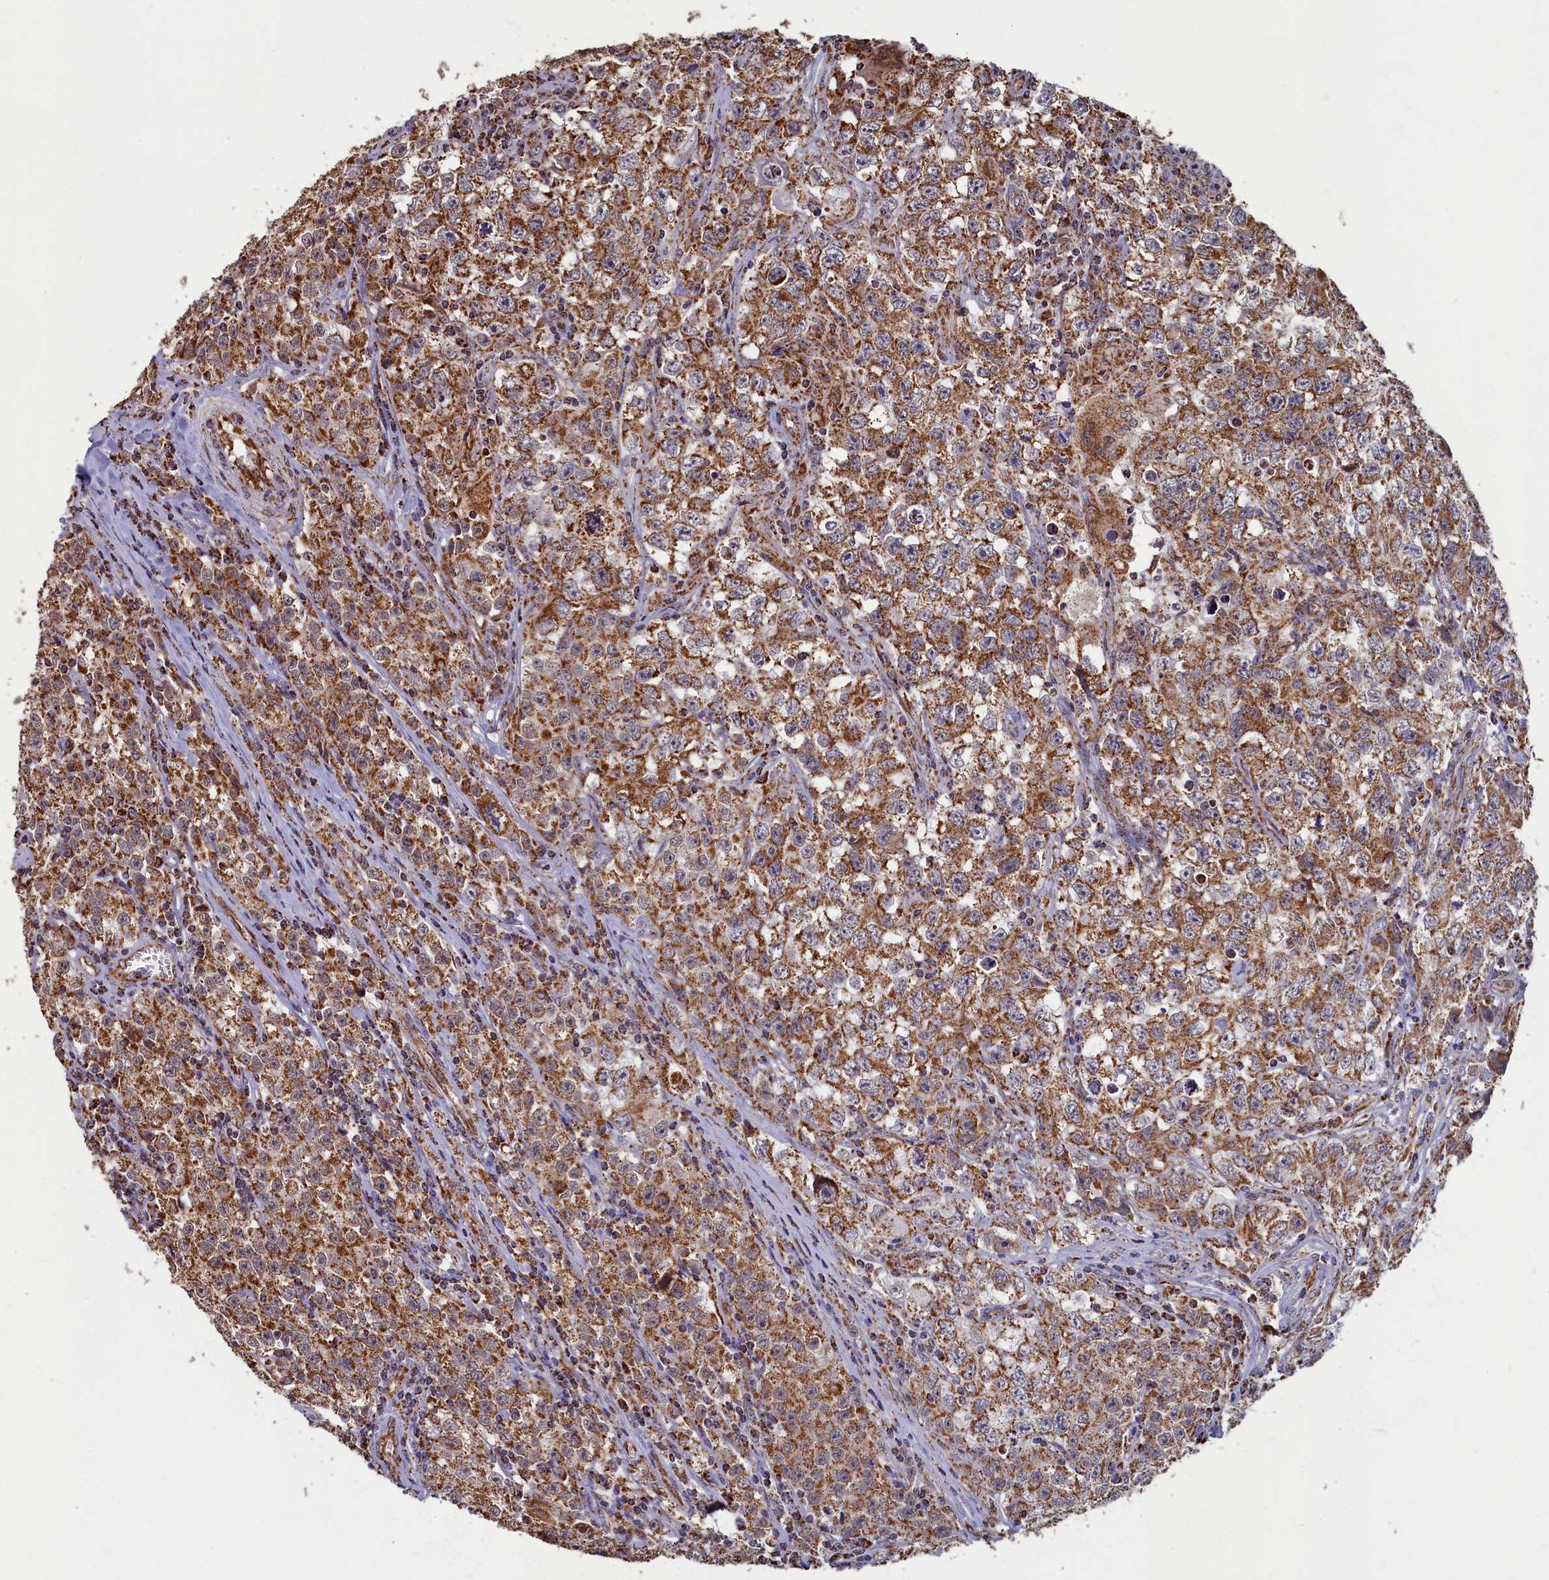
{"staining": {"intensity": "moderate", "quantity": ">75%", "location": "cytoplasmic/membranous"}, "tissue": "testis cancer", "cell_type": "Tumor cells", "image_type": "cancer", "snomed": [{"axis": "morphology", "description": "Seminoma, NOS"}, {"axis": "morphology", "description": "Carcinoma, Embryonal, NOS"}, {"axis": "topography", "description": "Testis"}], "caption": "Immunohistochemical staining of testis seminoma displays medium levels of moderate cytoplasmic/membranous protein positivity in about >75% of tumor cells.", "gene": "SPR", "patient": {"sex": "male", "age": 43}}